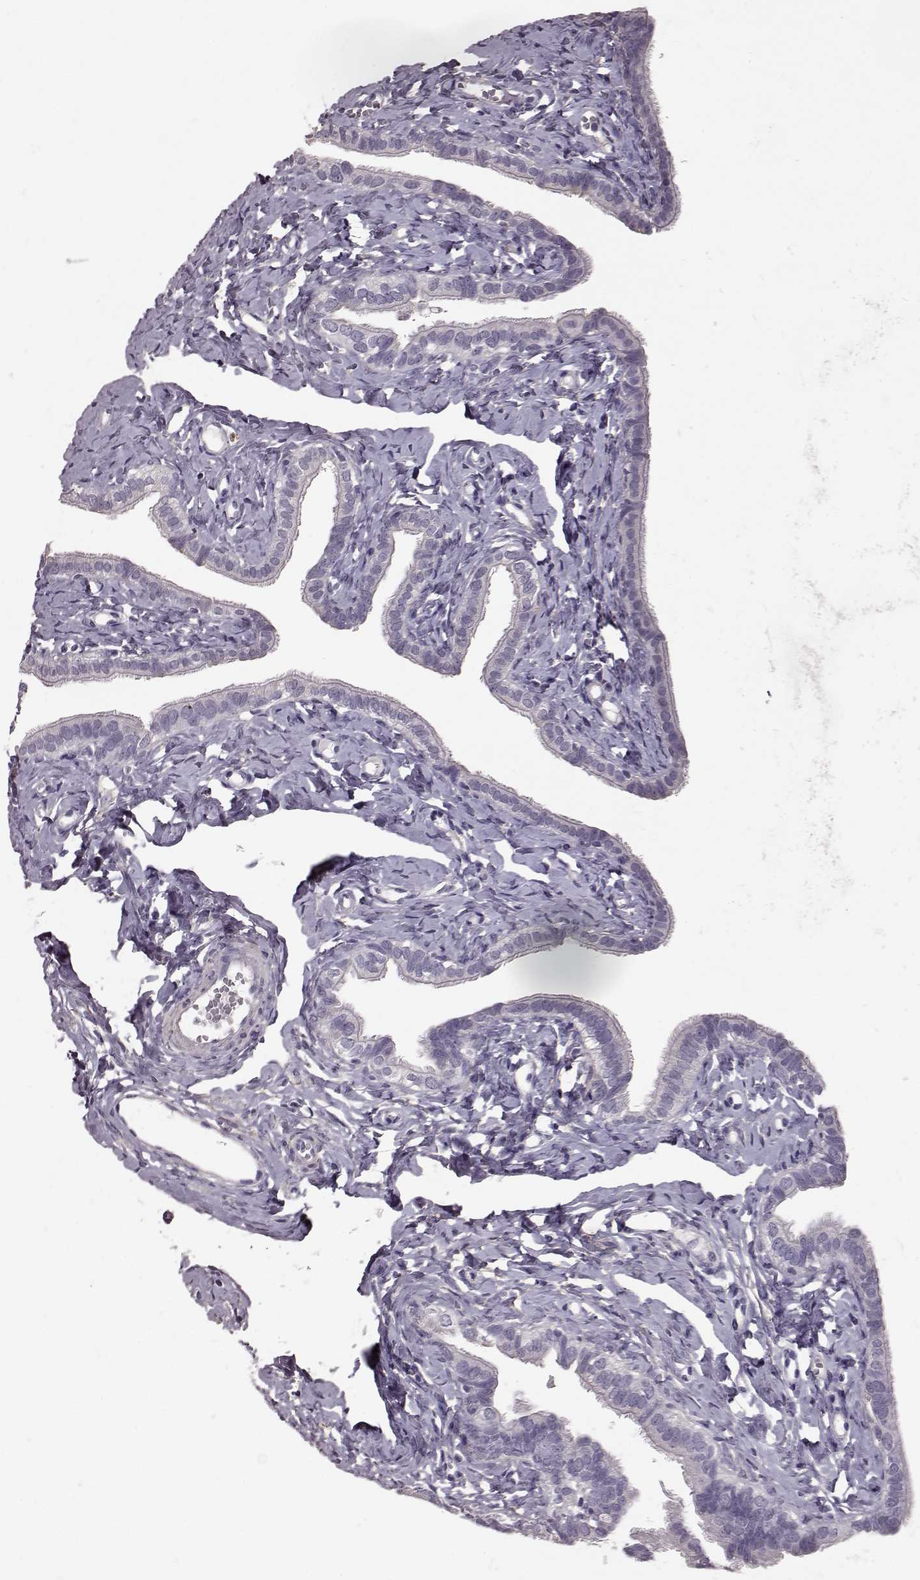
{"staining": {"intensity": "negative", "quantity": "none", "location": "none"}, "tissue": "fallopian tube", "cell_type": "Glandular cells", "image_type": "normal", "snomed": [{"axis": "morphology", "description": "Normal tissue, NOS"}, {"axis": "topography", "description": "Fallopian tube"}], "caption": "Glandular cells show no significant protein expression in benign fallopian tube. (IHC, brightfield microscopy, high magnification).", "gene": "GRK1", "patient": {"sex": "female", "age": 41}}